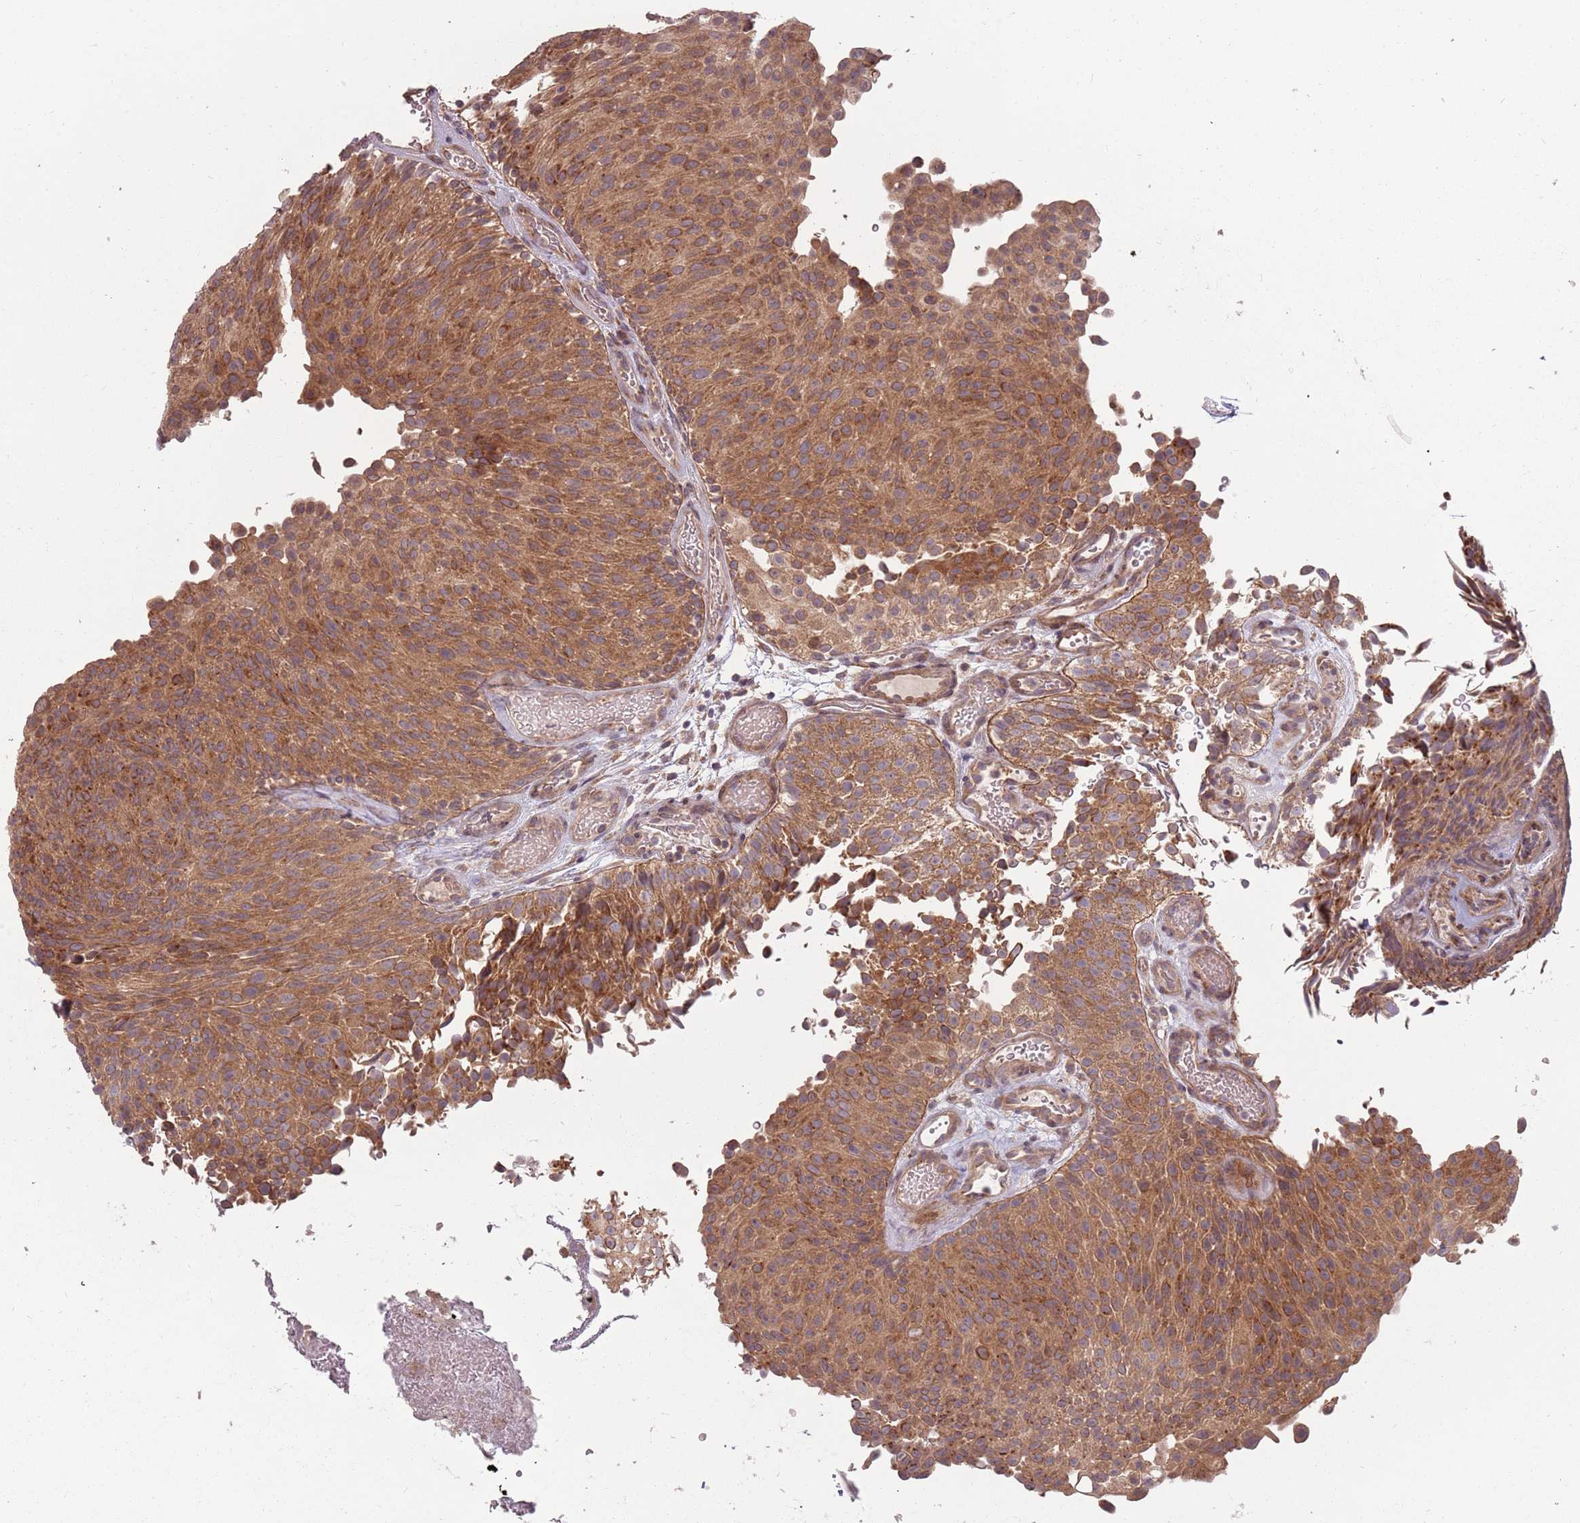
{"staining": {"intensity": "moderate", "quantity": ">75%", "location": "cytoplasmic/membranous"}, "tissue": "urothelial cancer", "cell_type": "Tumor cells", "image_type": "cancer", "snomed": [{"axis": "morphology", "description": "Urothelial carcinoma, Low grade"}, {"axis": "topography", "description": "Urinary bladder"}], "caption": "DAB (3,3'-diaminobenzidine) immunohistochemical staining of human low-grade urothelial carcinoma reveals moderate cytoplasmic/membranous protein staining in about >75% of tumor cells. The protein is stained brown, and the nuclei are stained in blue (DAB IHC with brightfield microscopy, high magnification).", "gene": "PLD6", "patient": {"sex": "male", "age": 78}}